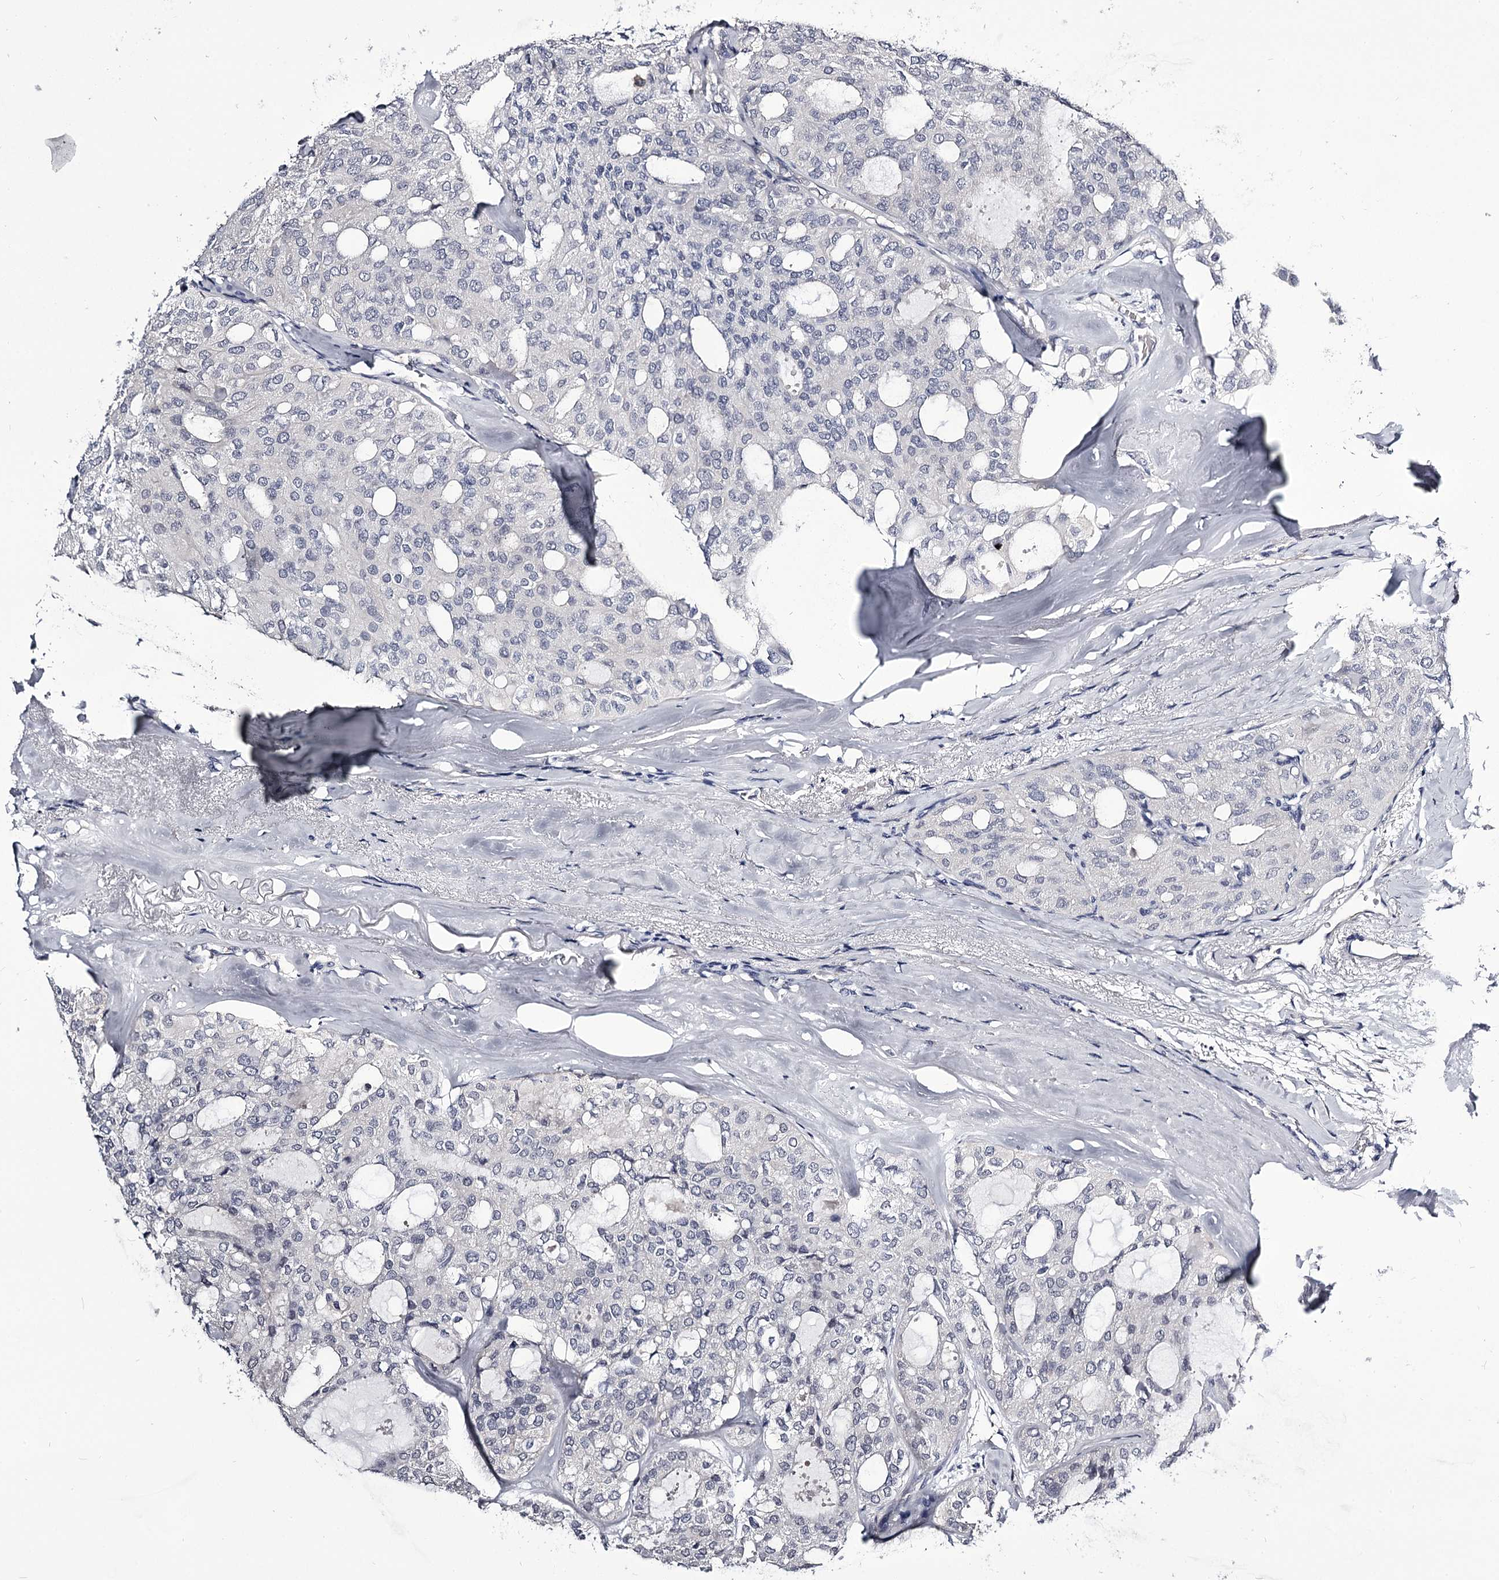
{"staining": {"intensity": "negative", "quantity": "none", "location": "none"}, "tissue": "thyroid cancer", "cell_type": "Tumor cells", "image_type": "cancer", "snomed": [{"axis": "morphology", "description": "Follicular adenoma carcinoma, NOS"}, {"axis": "topography", "description": "Thyroid gland"}], "caption": "High magnification brightfield microscopy of thyroid cancer (follicular adenoma carcinoma) stained with DAB (brown) and counterstained with hematoxylin (blue): tumor cells show no significant expression.", "gene": "GSTO1", "patient": {"sex": "male", "age": 75}}